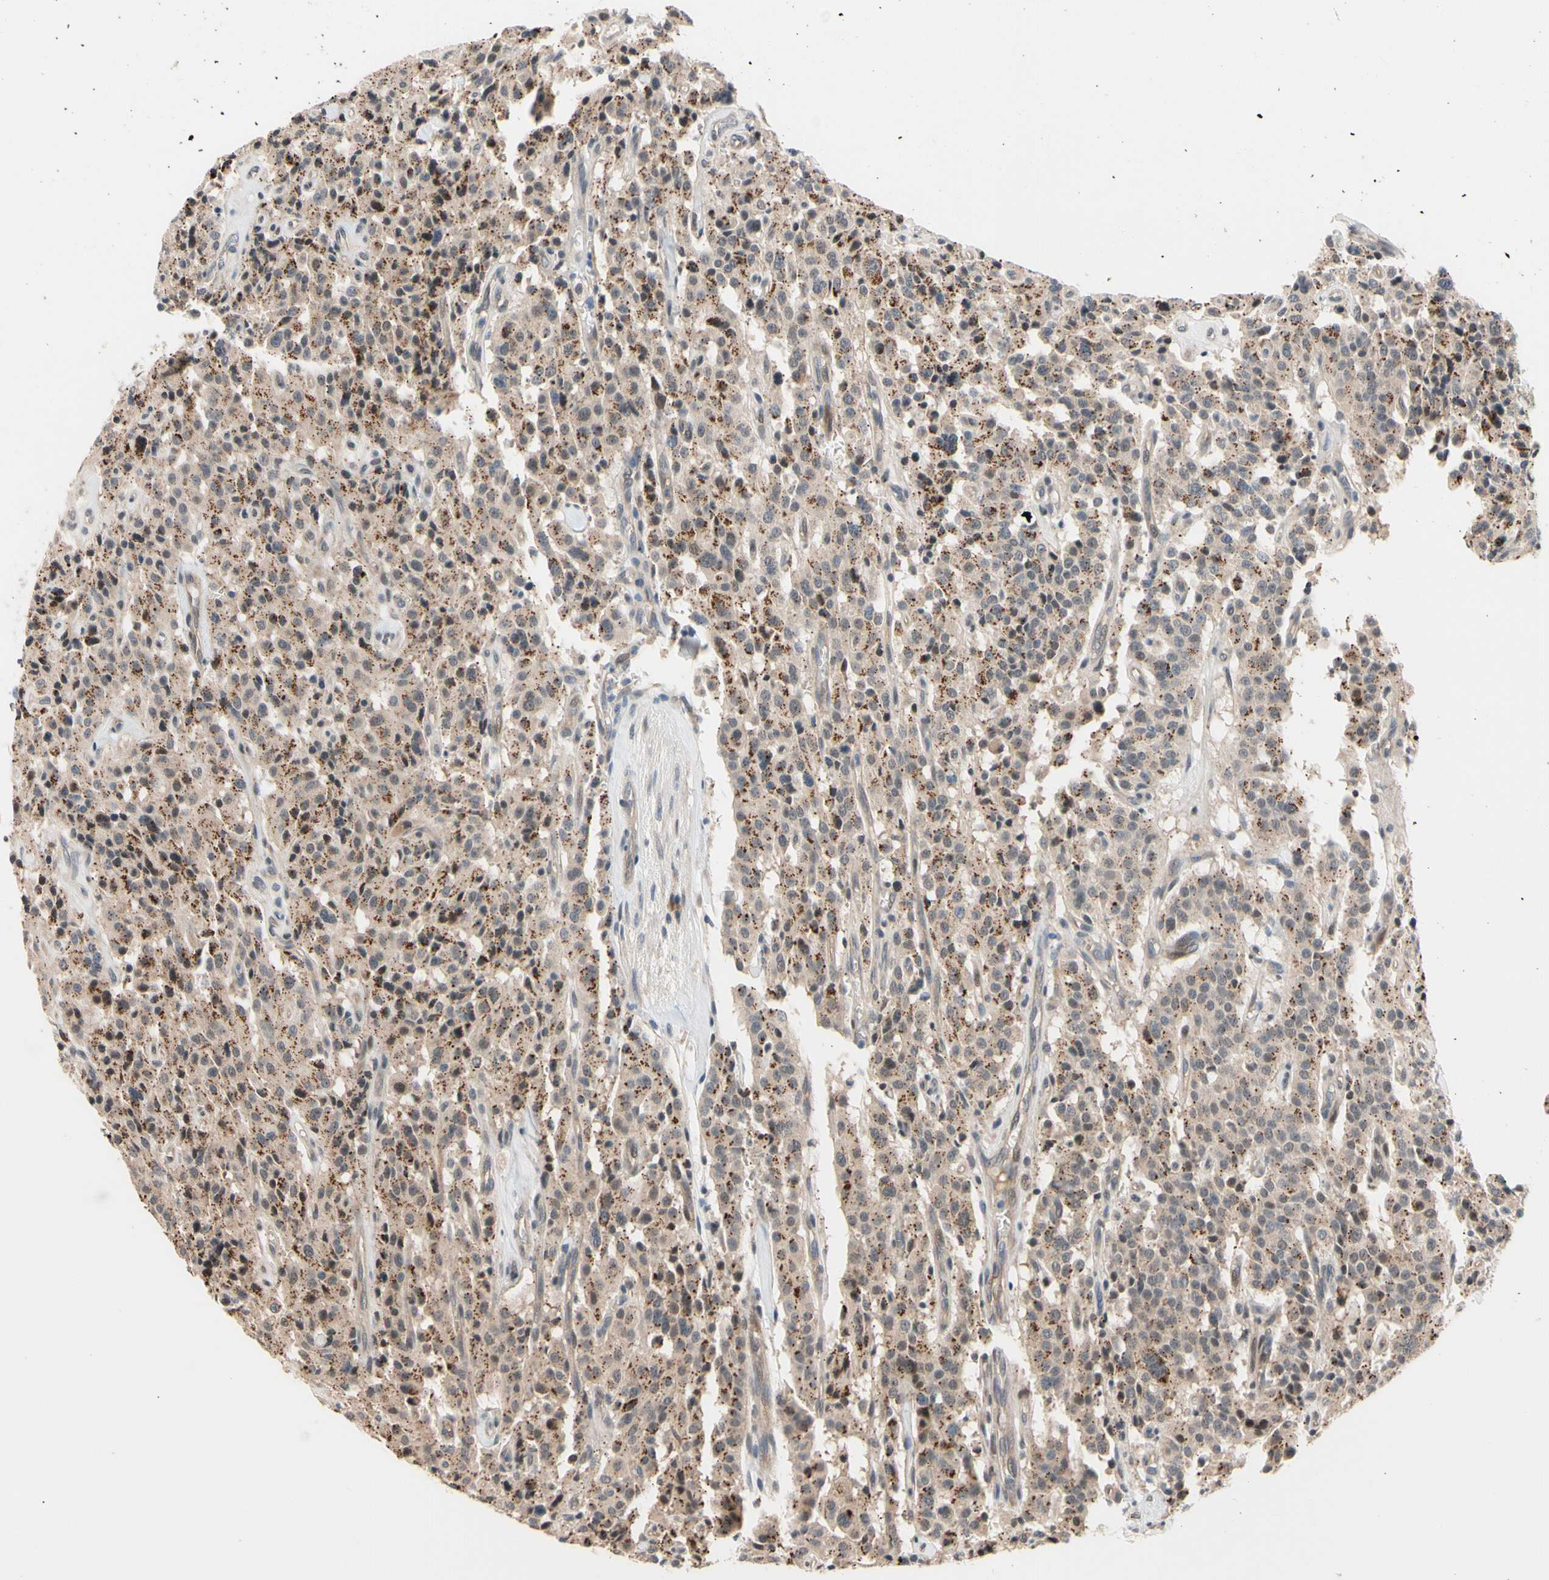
{"staining": {"intensity": "weak", "quantity": ">75%", "location": "cytoplasmic/membranous"}, "tissue": "carcinoid", "cell_type": "Tumor cells", "image_type": "cancer", "snomed": [{"axis": "morphology", "description": "Carcinoid, malignant, NOS"}, {"axis": "topography", "description": "Lung"}], "caption": "A histopathology image showing weak cytoplasmic/membranous staining in about >75% of tumor cells in carcinoid, as visualized by brown immunohistochemical staining.", "gene": "NGEF", "patient": {"sex": "male", "age": 30}}